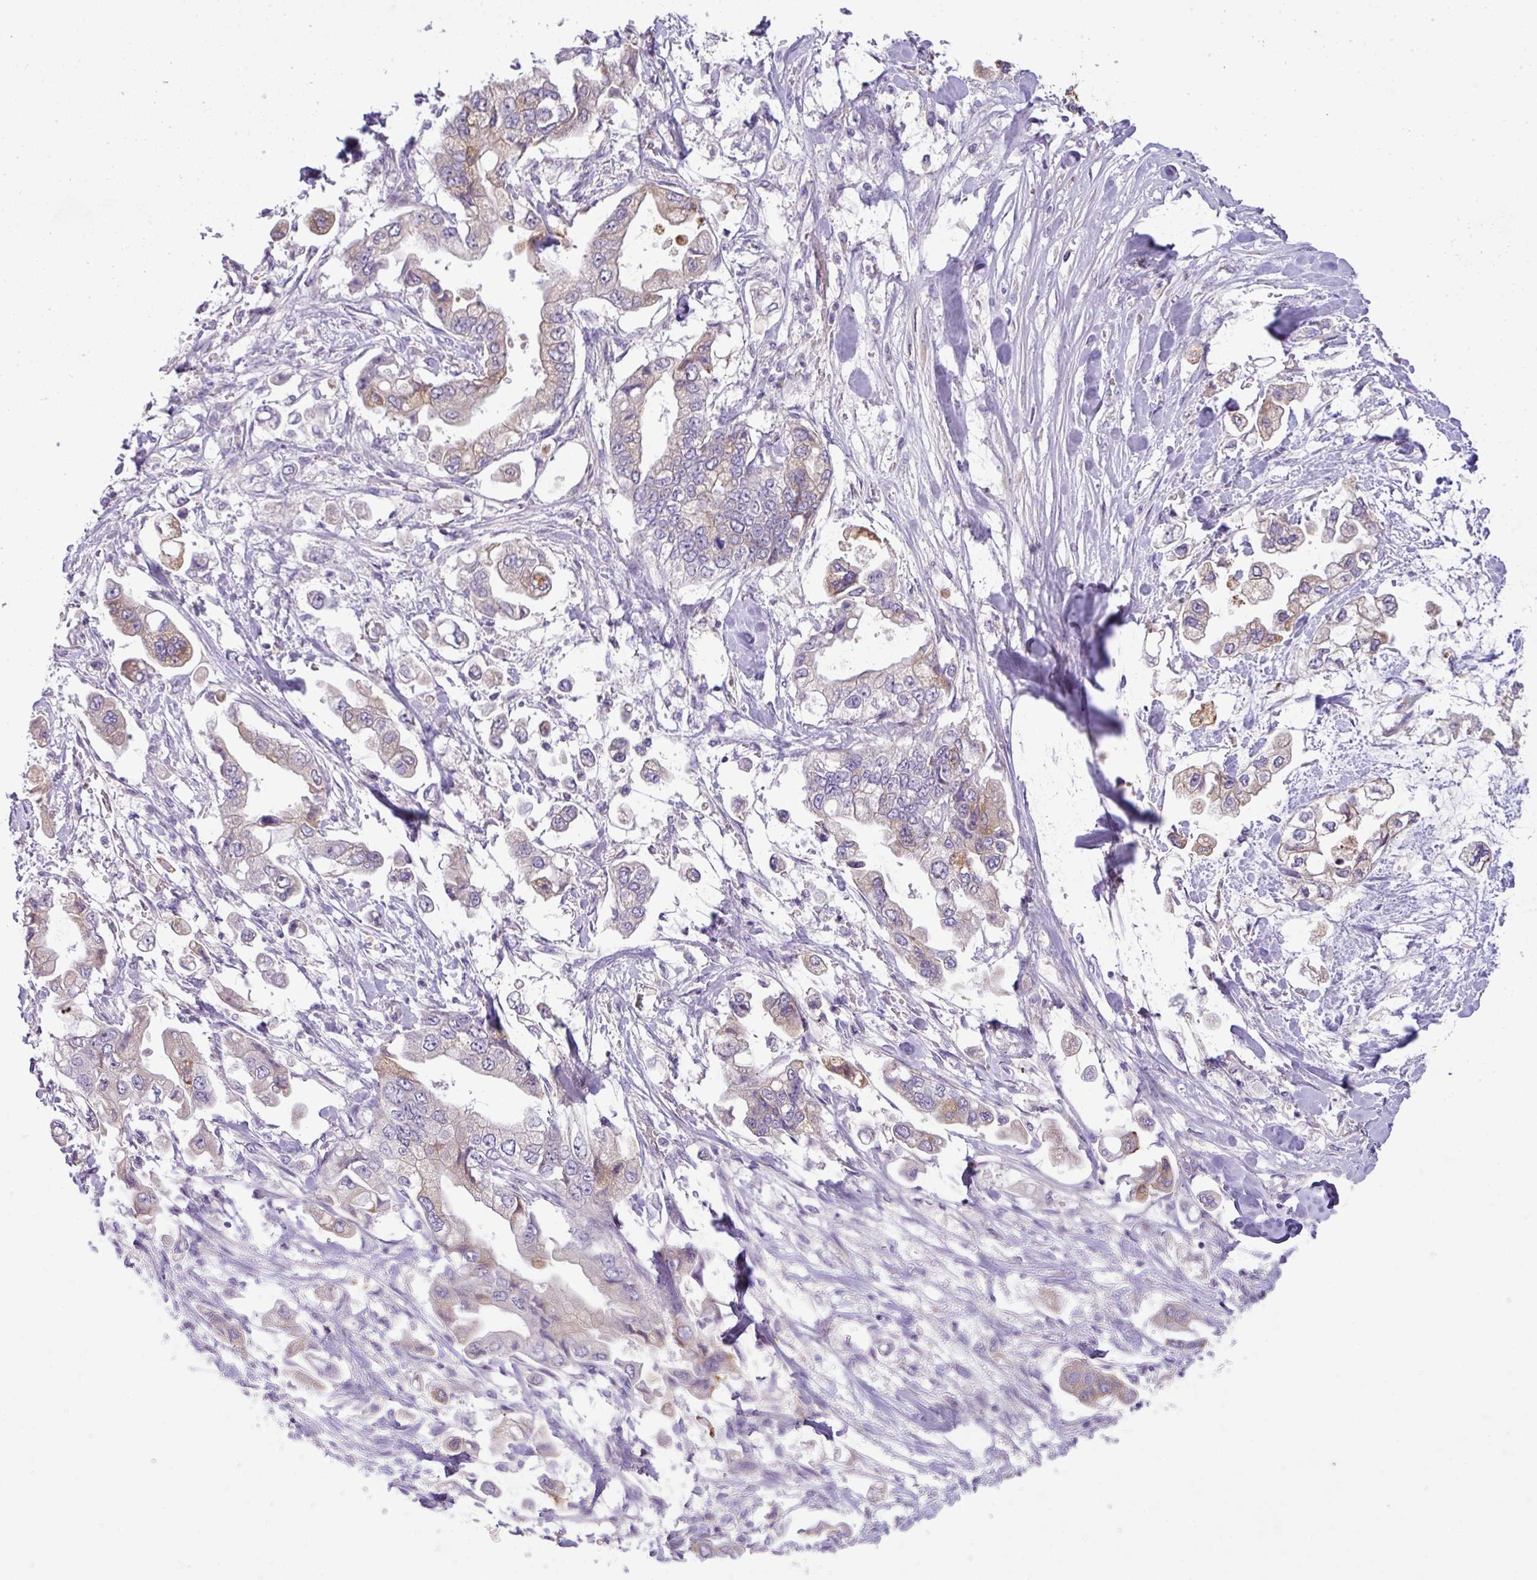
{"staining": {"intensity": "weak", "quantity": "<25%", "location": "cytoplasmic/membranous"}, "tissue": "stomach cancer", "cell_type": "Tumor cells", "image_type": "cancer", "snomed": [{"axis": "morphology", "description": "Adenocarcinoma, NOS"}, {"axis": "topography", "description": "Stomach"}], "caption": "The photomicrograph demonstrates no staining of tumor cells in stomach cancer. The staining was performed using DAB to visualize the protein expression in brown, while the nuclei were stained in blue with hematoxylin (Magnification: 20x).", "gene": "PIK3R5", "patient": {"sex": "male", "age": 62}}